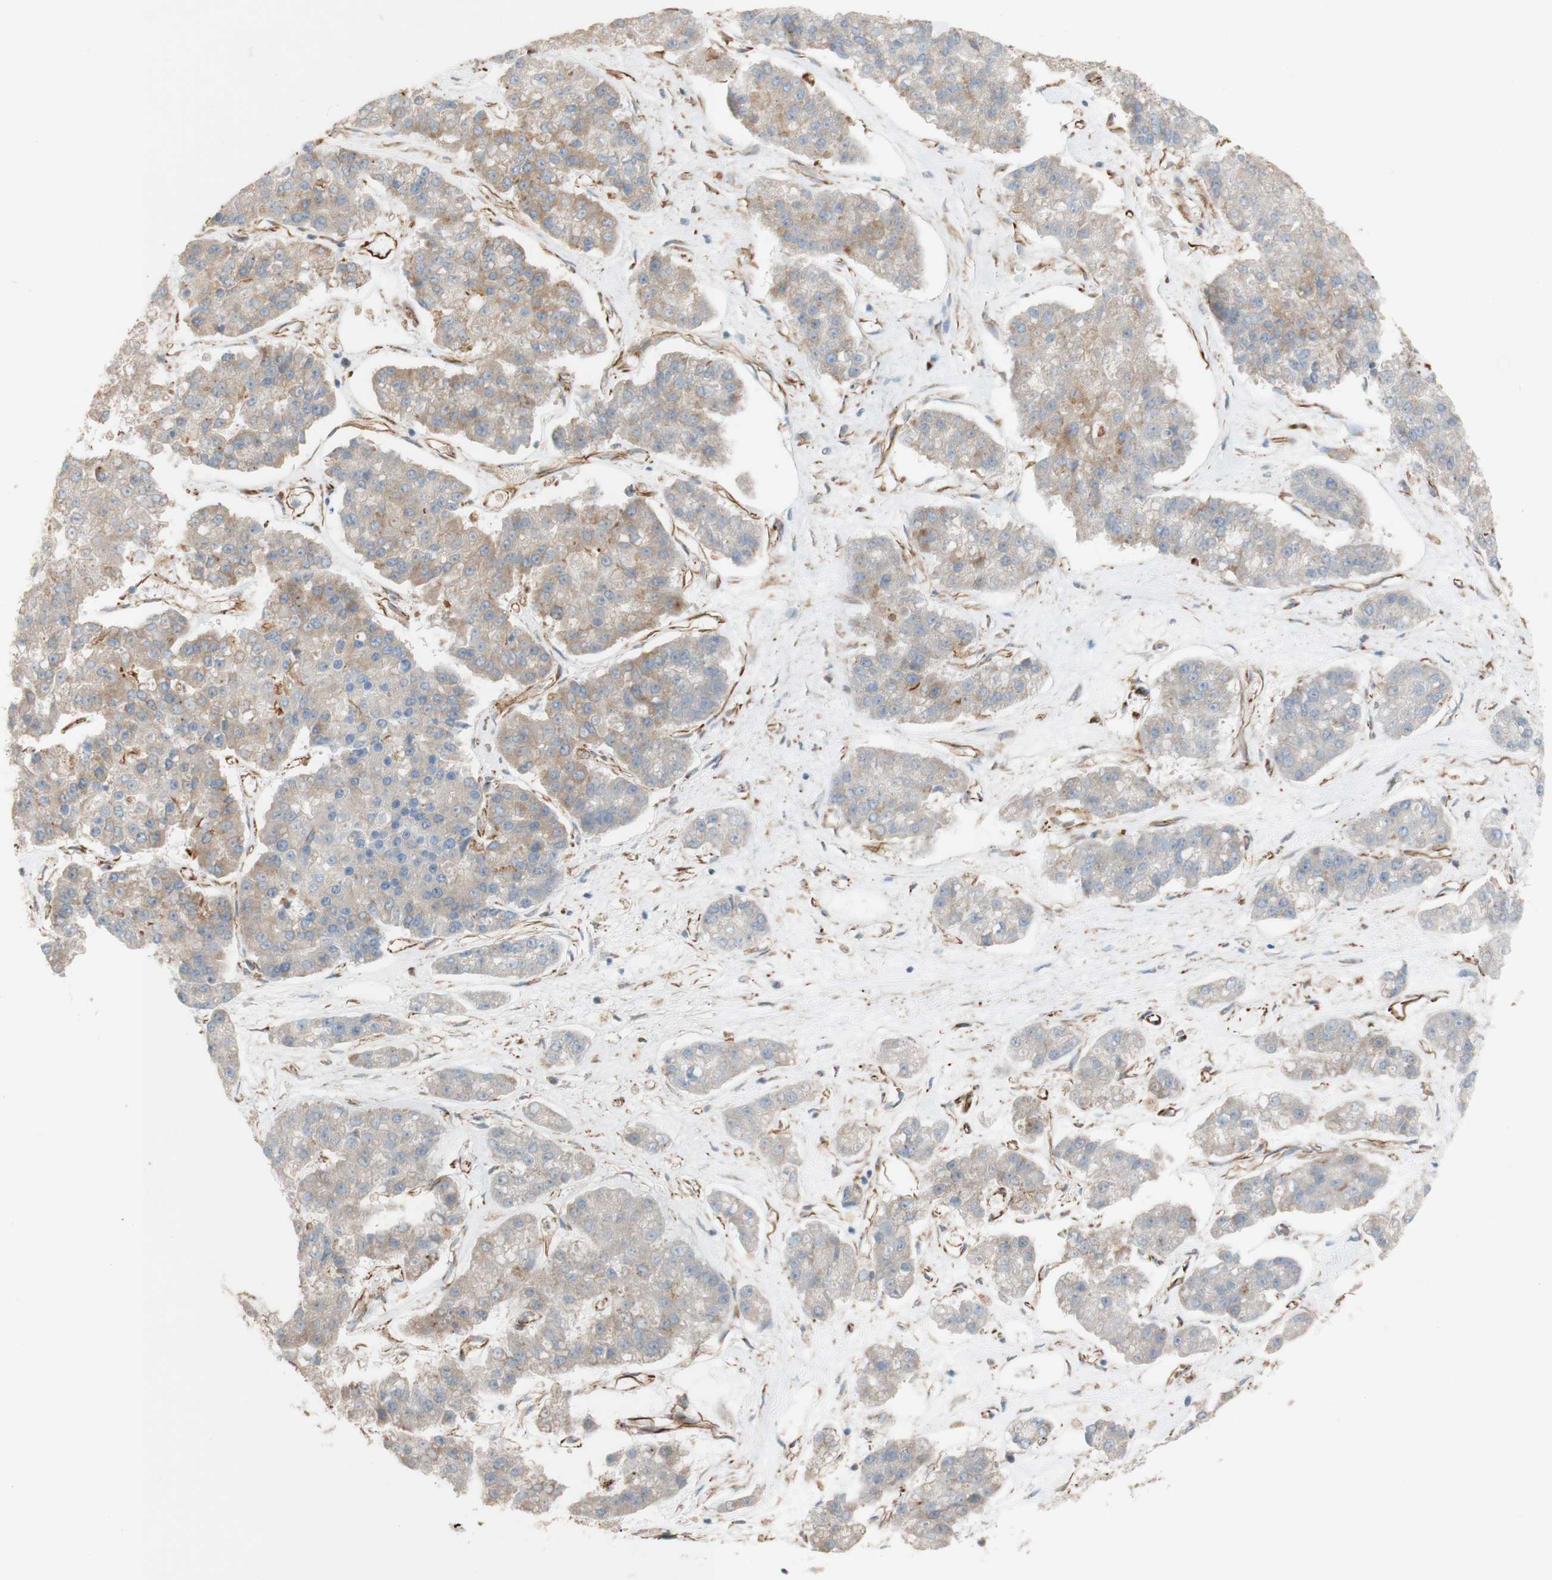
{"staining": {"intensity": "weak", "quantity": ">75%", "location": "cytoplasmic/membranous"}, "tissue": "pancreatic cancer", "cell_type": "Tumor cells", "image_type": "cancer", "snomed": [{"axis": "morphology", "description": "Adenocarcinoma, NOS"}, {"axis": "topography", "description": "Pancreas"}], "caption": "An immunohistochemistry (IHC) micrograph of neoplastic tissue is shown. Protein staining in brown shows weak cytoplasmic/membranous positivity in pancreatic cancer (adenocarcinoma) within tumor cells.", "gene": "C1orf43", "patient": {"sex": "male", "age": 50}}